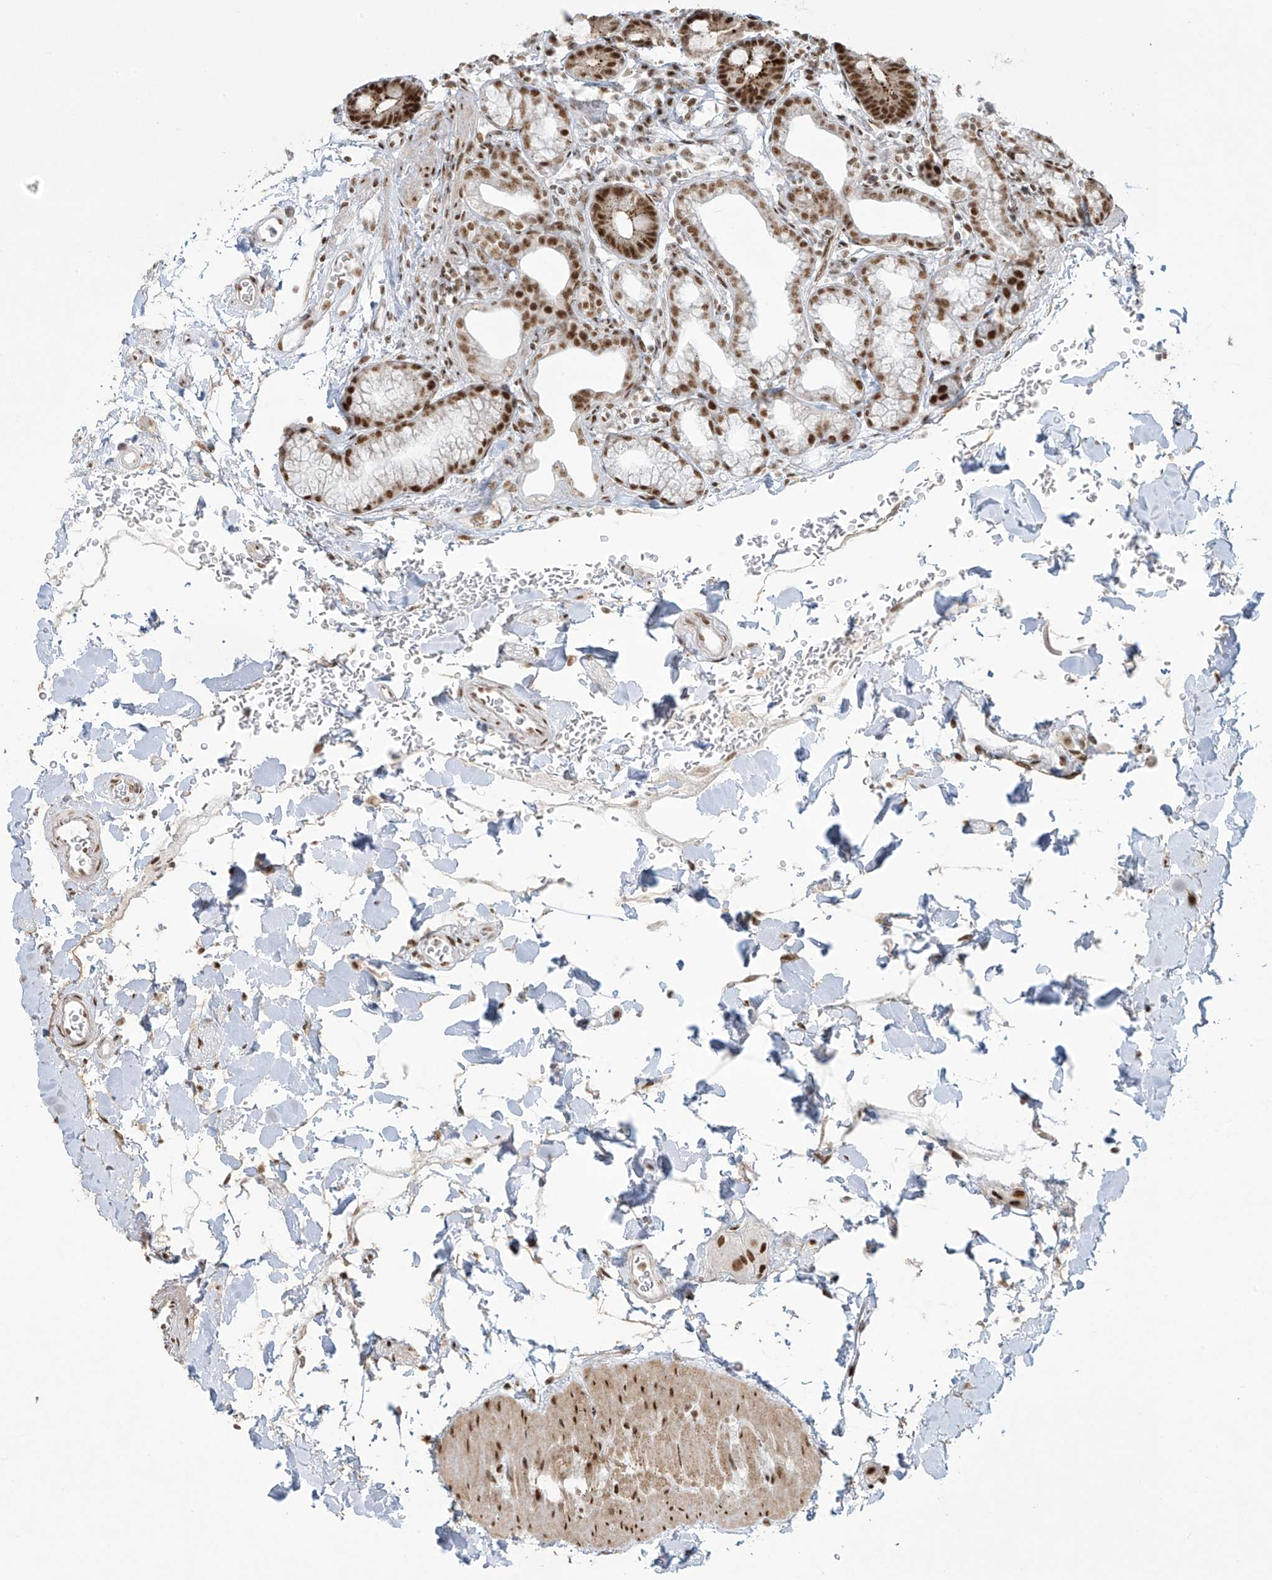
{"staining": {"intensity": "moderate", "quantity": ">75%", "location": "cytoplasmic/membranous,nuclear"}, "tissue": "duodenum", "cell_type": "Glandular cells", "image_type": "normal", "snomed": [{"axis": "morphology", "description": "Normal tissue, NOS"}, {"axis": "topography", "description": "Duodenum"}], "caption": "Protein analysis of normal duodenum reveals moderate cytoplasmic/membranous,nuclear positivity in about >75% of glandular cells.", "gene": "MS4A6A", "patient": {"sex": "male", "age": 54}}